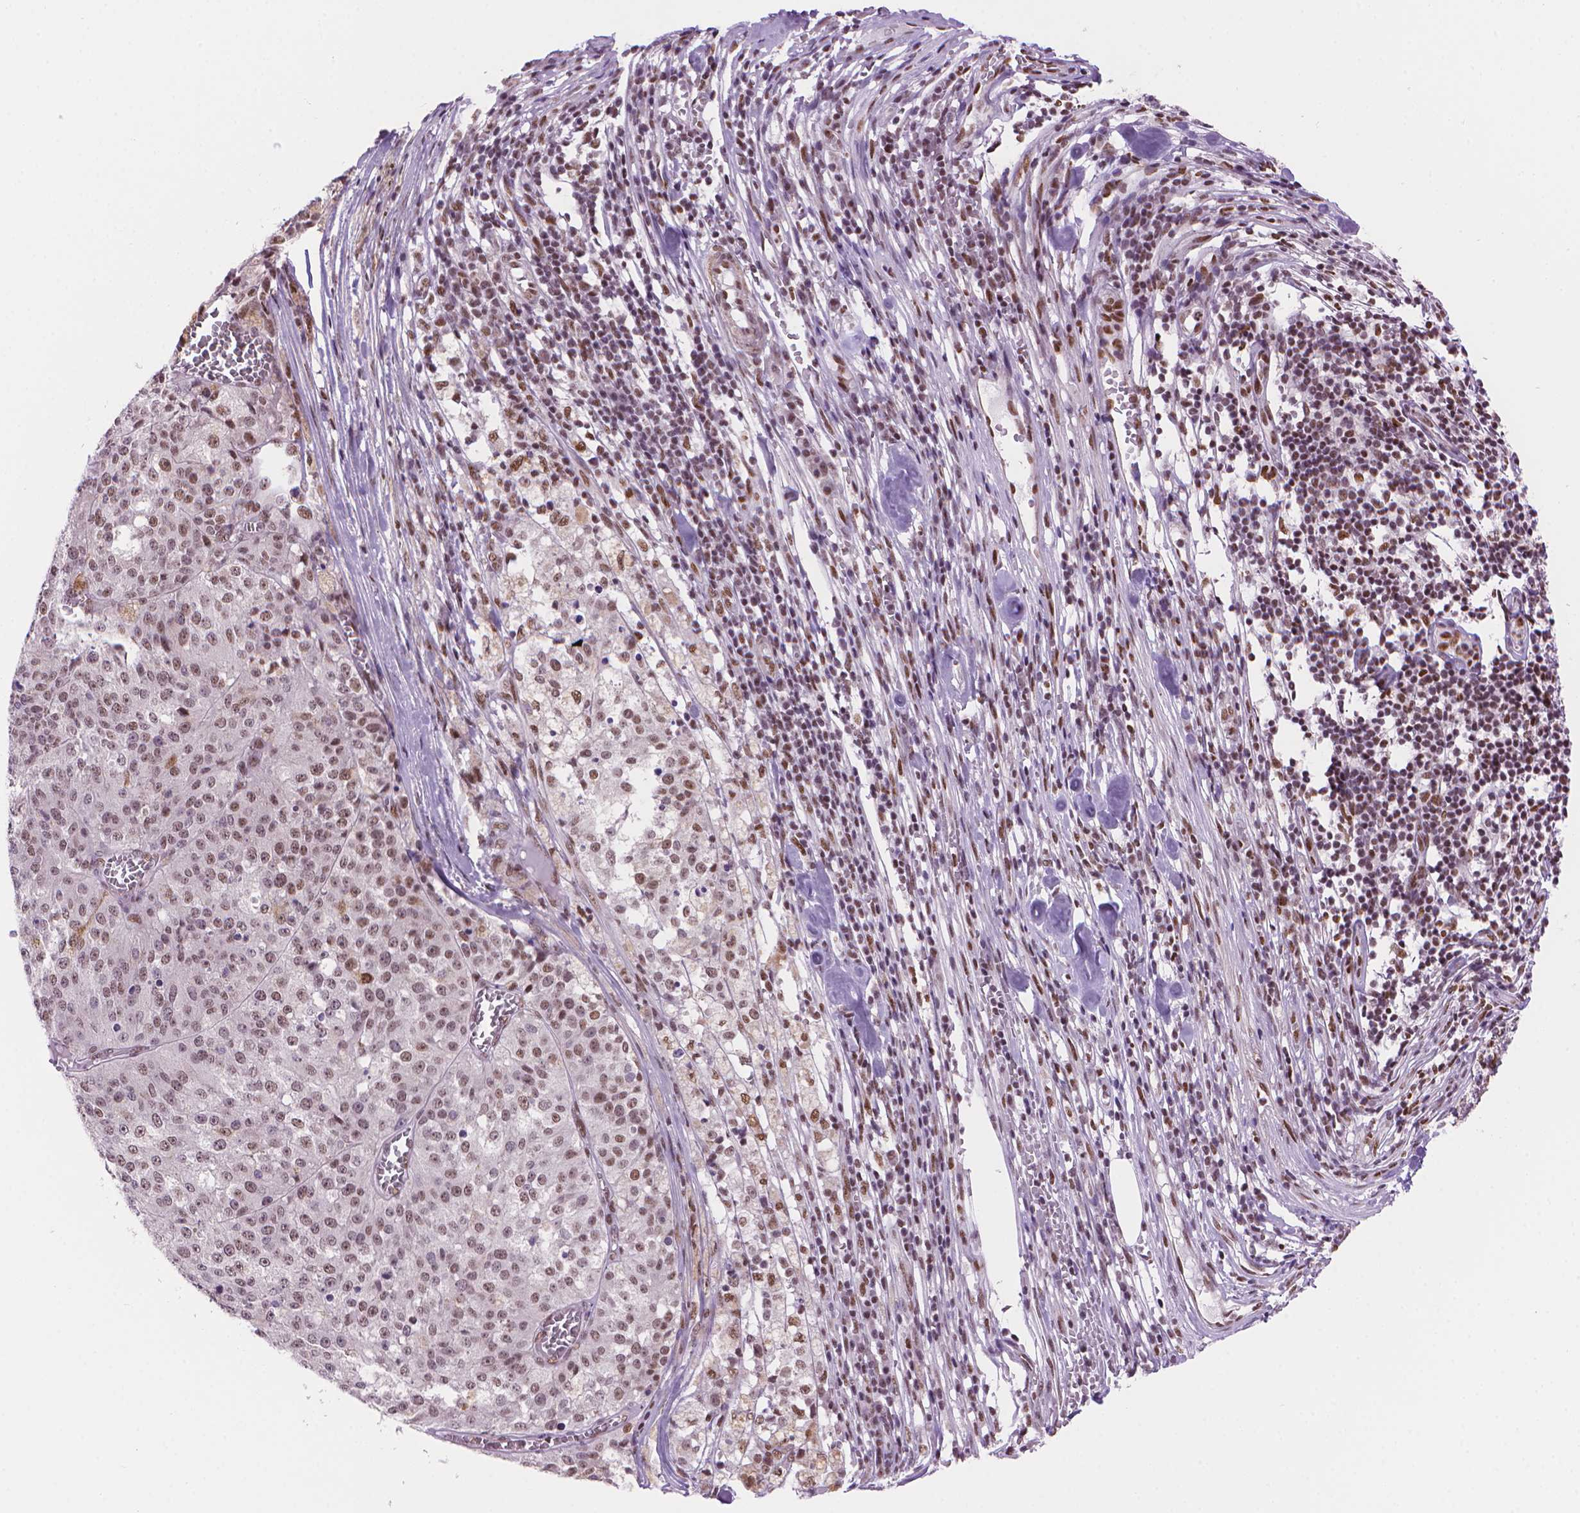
{"staining": {"intensity": "weak", "quantity": "25%-75%", "location": "nuclear"}, "tissue": "melanoma", "cell_type": "Tumor cells", "image_type": "cancer", "snomed": [{"axis": "morphology", "description": "Malignant melanoma, Metastatic site"}, {"axis": "topography", "description": "Lymph node"}], "caption": "Brown immunohistochemical staining in malignant melanoma (metastatic site) exhibits weak nuclear expression in approximately 25%-75% of tumor cells.", "gene": "UBN1", "patient": {"sex": "female", "age": 64}}